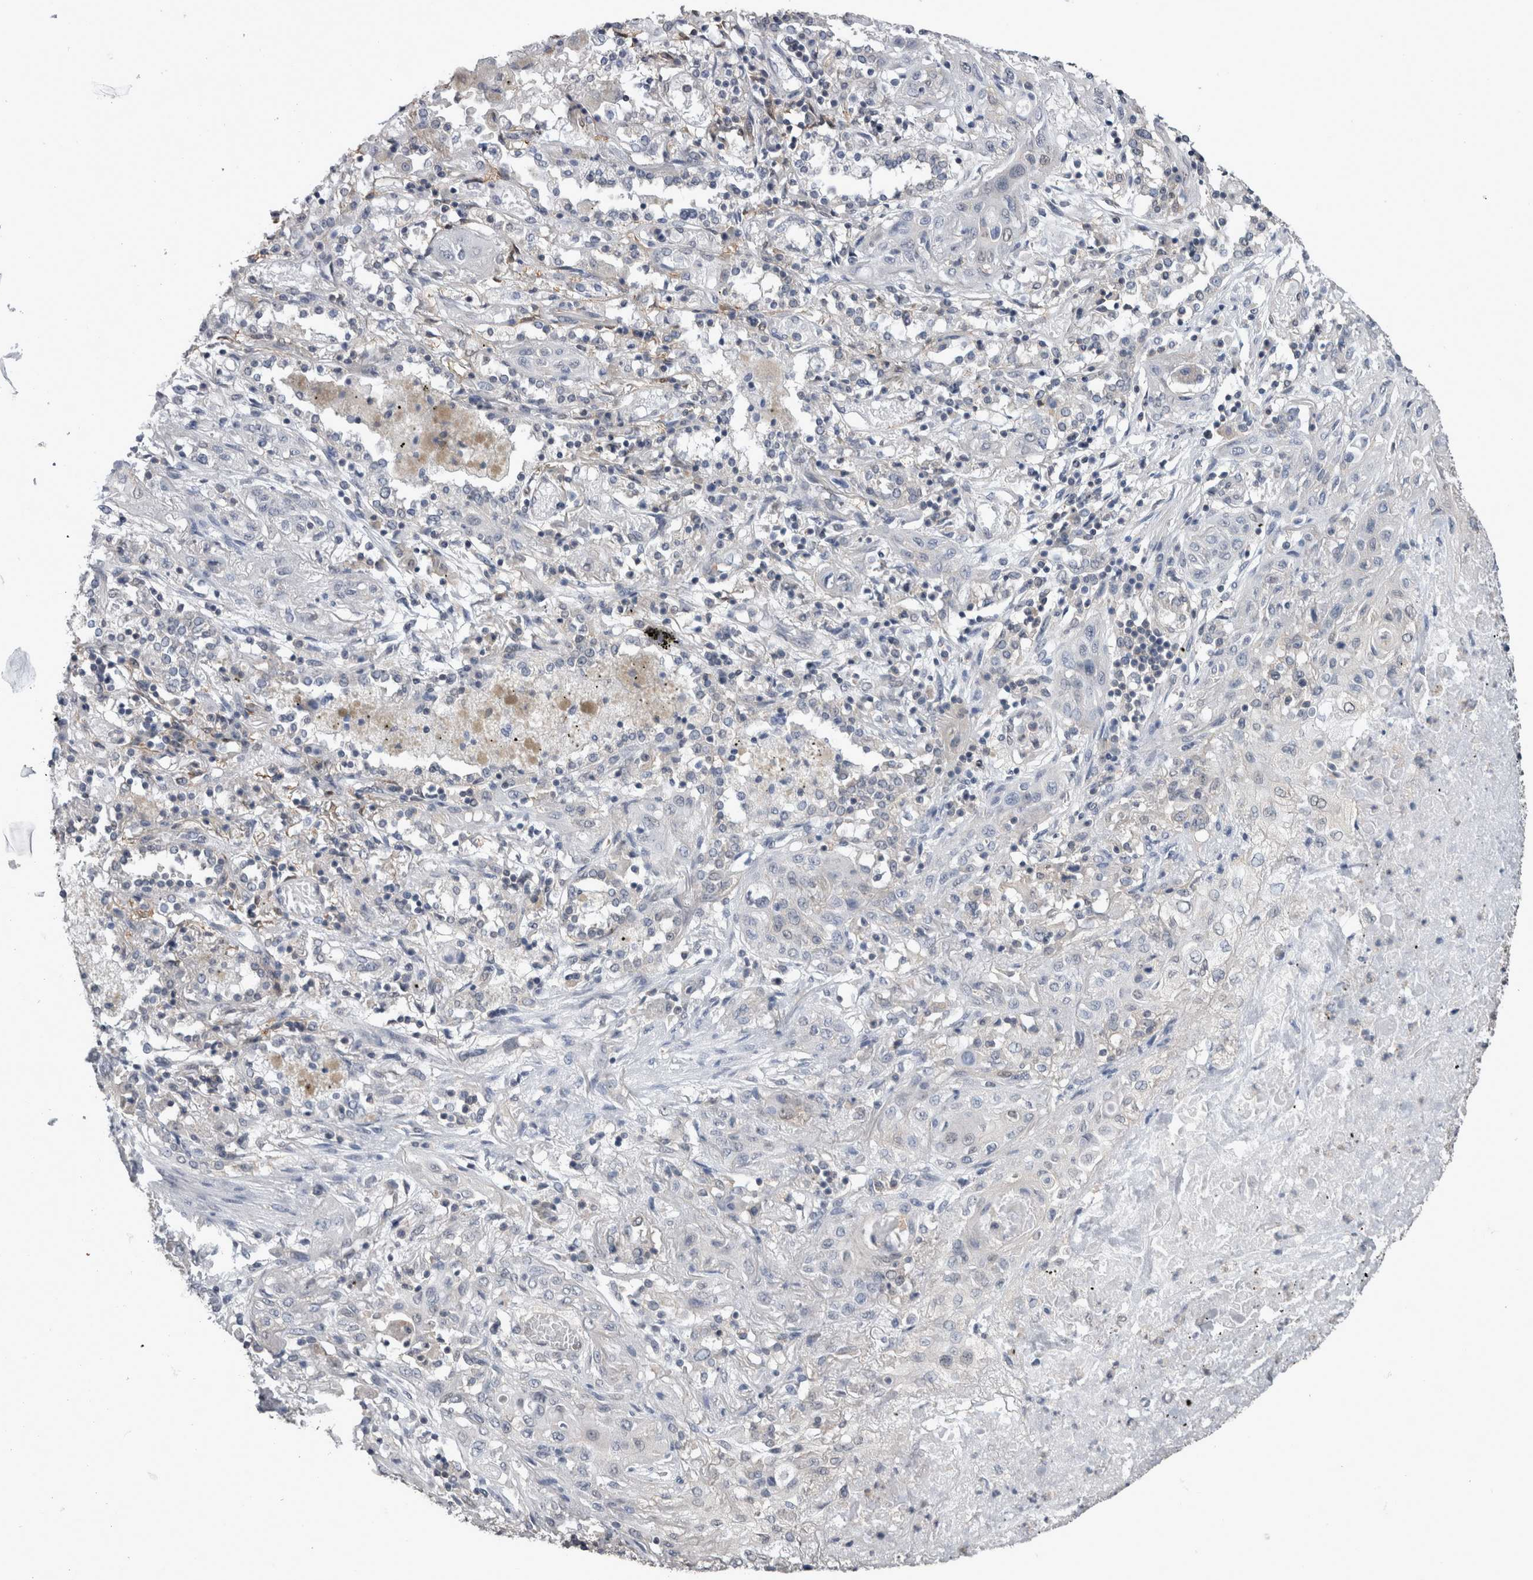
{"staining": {"intensity": "negative", "quantity": "none", "location": "none"}, "tissue": "lung cancer", "cell_type": "Tumor cells", "image_type": "cancer", "snomed": [{"axis": "morphology", "description": "Squamous cell carcinoma, NOS"}, {"axis": "topography", "description": "Lung"}], "caption": "Protein analysis of lung squamous cell carcinoma reveals no significant positivity in tumor cells. (Immunohistochemistry (ihc), brightfield microscopy, high magnification).", "gene": "DDX6", "patient": {"sex": "female", "age": 47}}